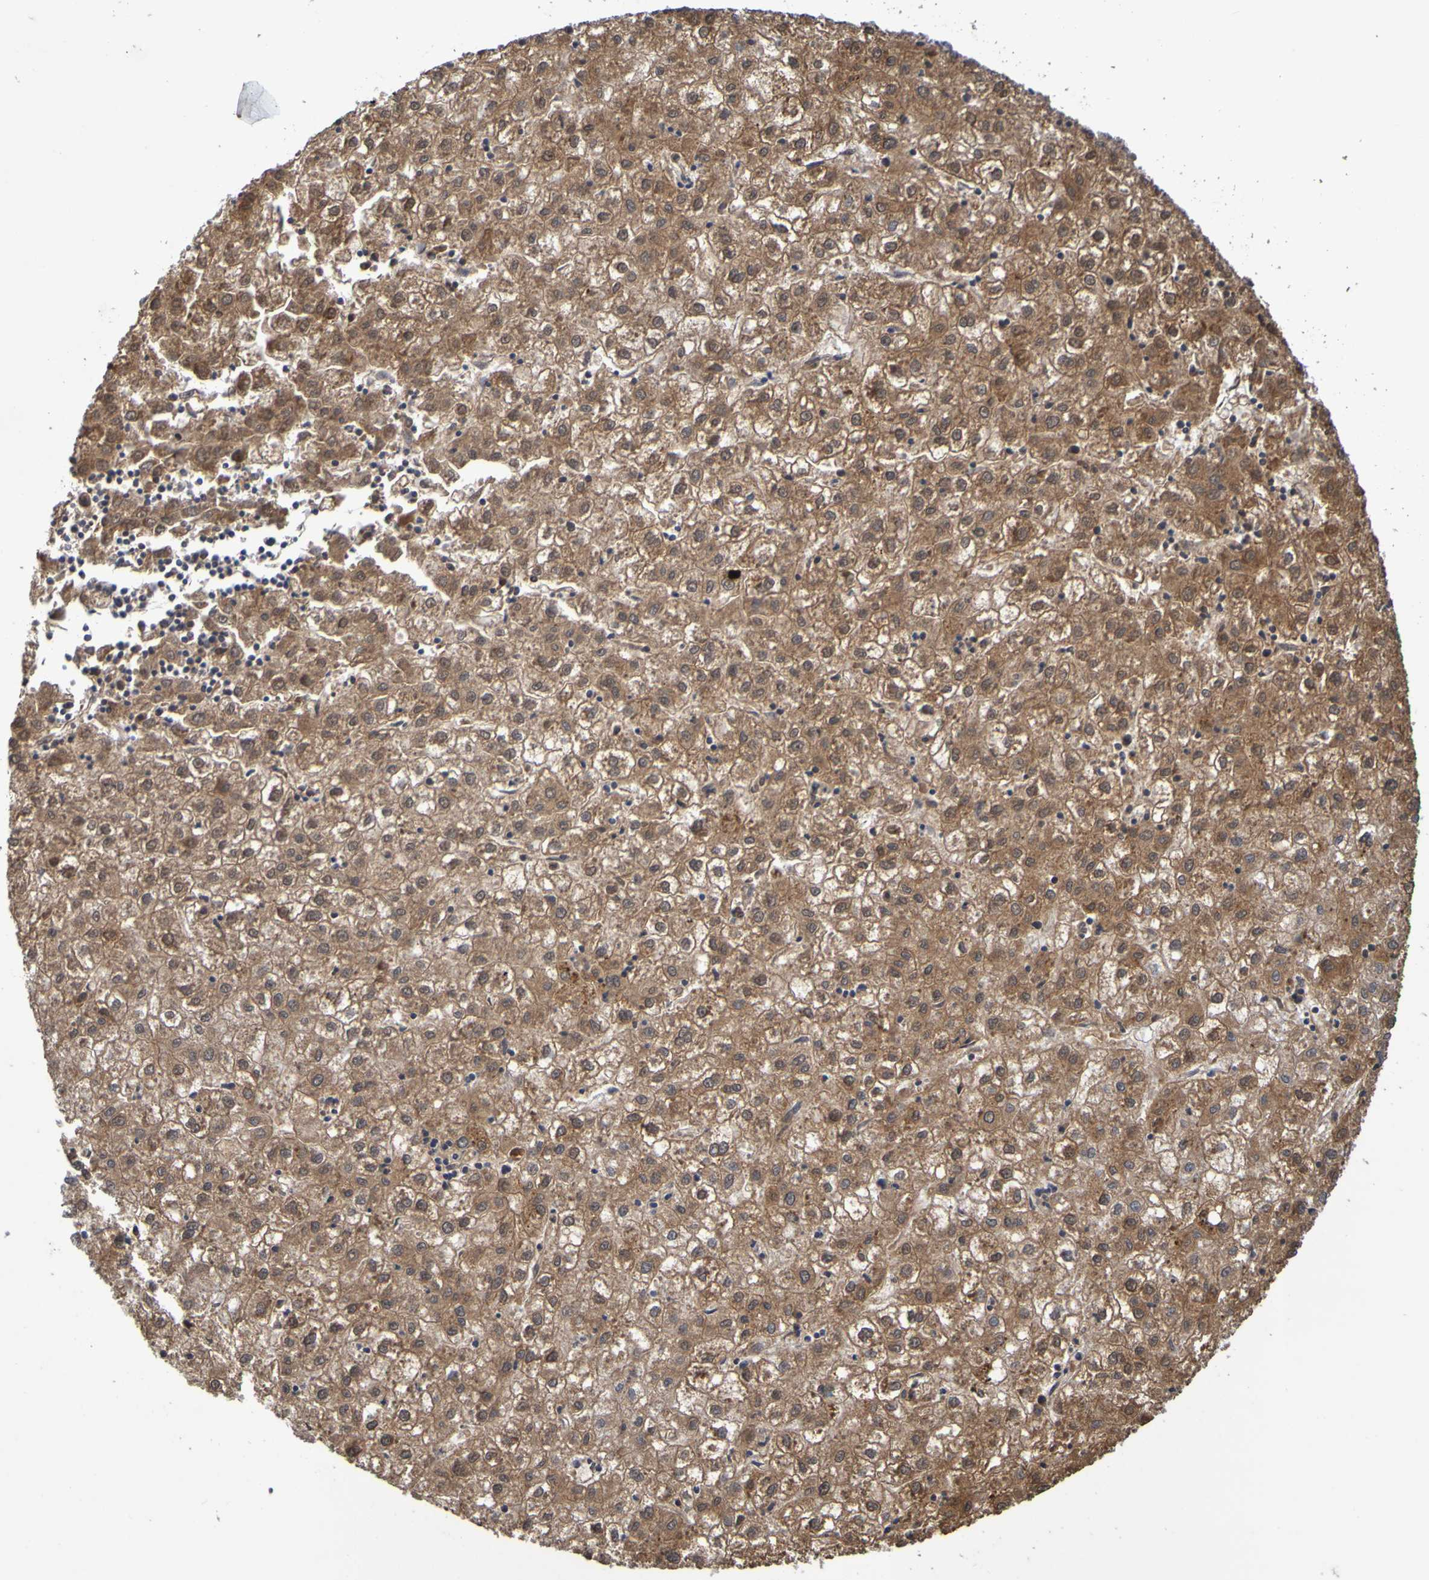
{"staining": {"intensity": "moderate", "quantity": ">75%", "location": "cytoplasmic/membranous"}, "tissue": "liver cancer", "cell_type": "Tumor cells", "image_type": "cancer", "snomed": [{"axis": "morphology", "description": "Carcinoma, Hepatocellular, NOS"}, {"axis": "topography", "description": "Liver"}], "caption": "The histopathology image reveals staining of liver hepatocellular carcinoma, revealing moderate cytoplasmic/membranous protein positivity (brown color) within tumor cells. The protein of interest is shown in brown color, while the nuclei are stained blue.", "gene": "OCRL", "patient": {"sex": "male", "age": 72}}